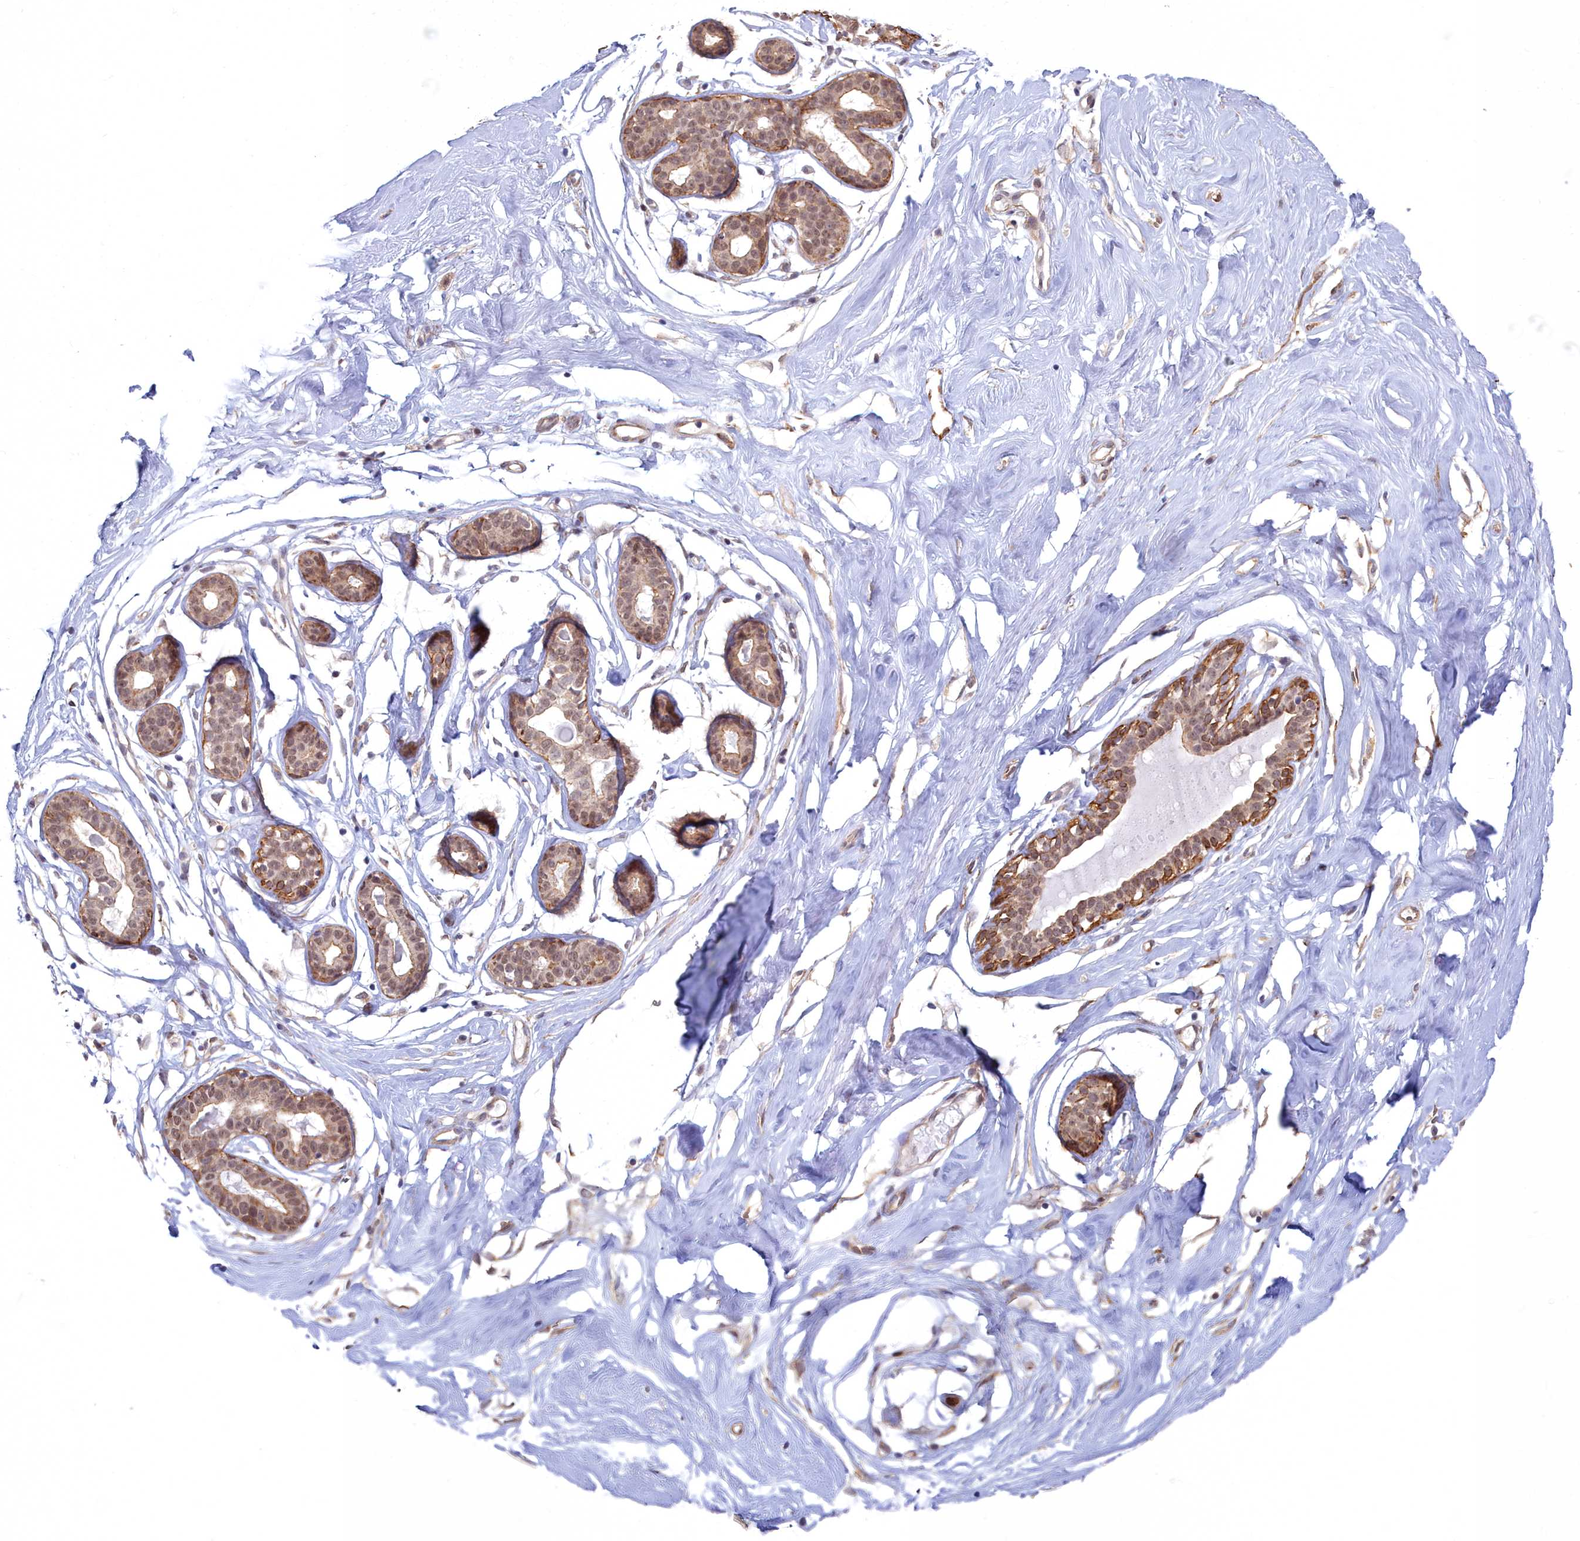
{"staining": {"intensity": "negative", "quantity": "none", "location": "none"}, "tissue": "breast", "cell_type": "Adipocytes", "image_type": "normal", "snomed": [{"axis": "morphology", "description": "Normal tissue, NOS"}, {"axis": "morphology", "description": "Adenoma, NOS"}, {"axis": "topography", "description": "Breast"}], "caption": "The image shows no staining of adipocytes in normal breast.", "gene": "MAK16", "patient": {"sex": "female", "age": 23}}